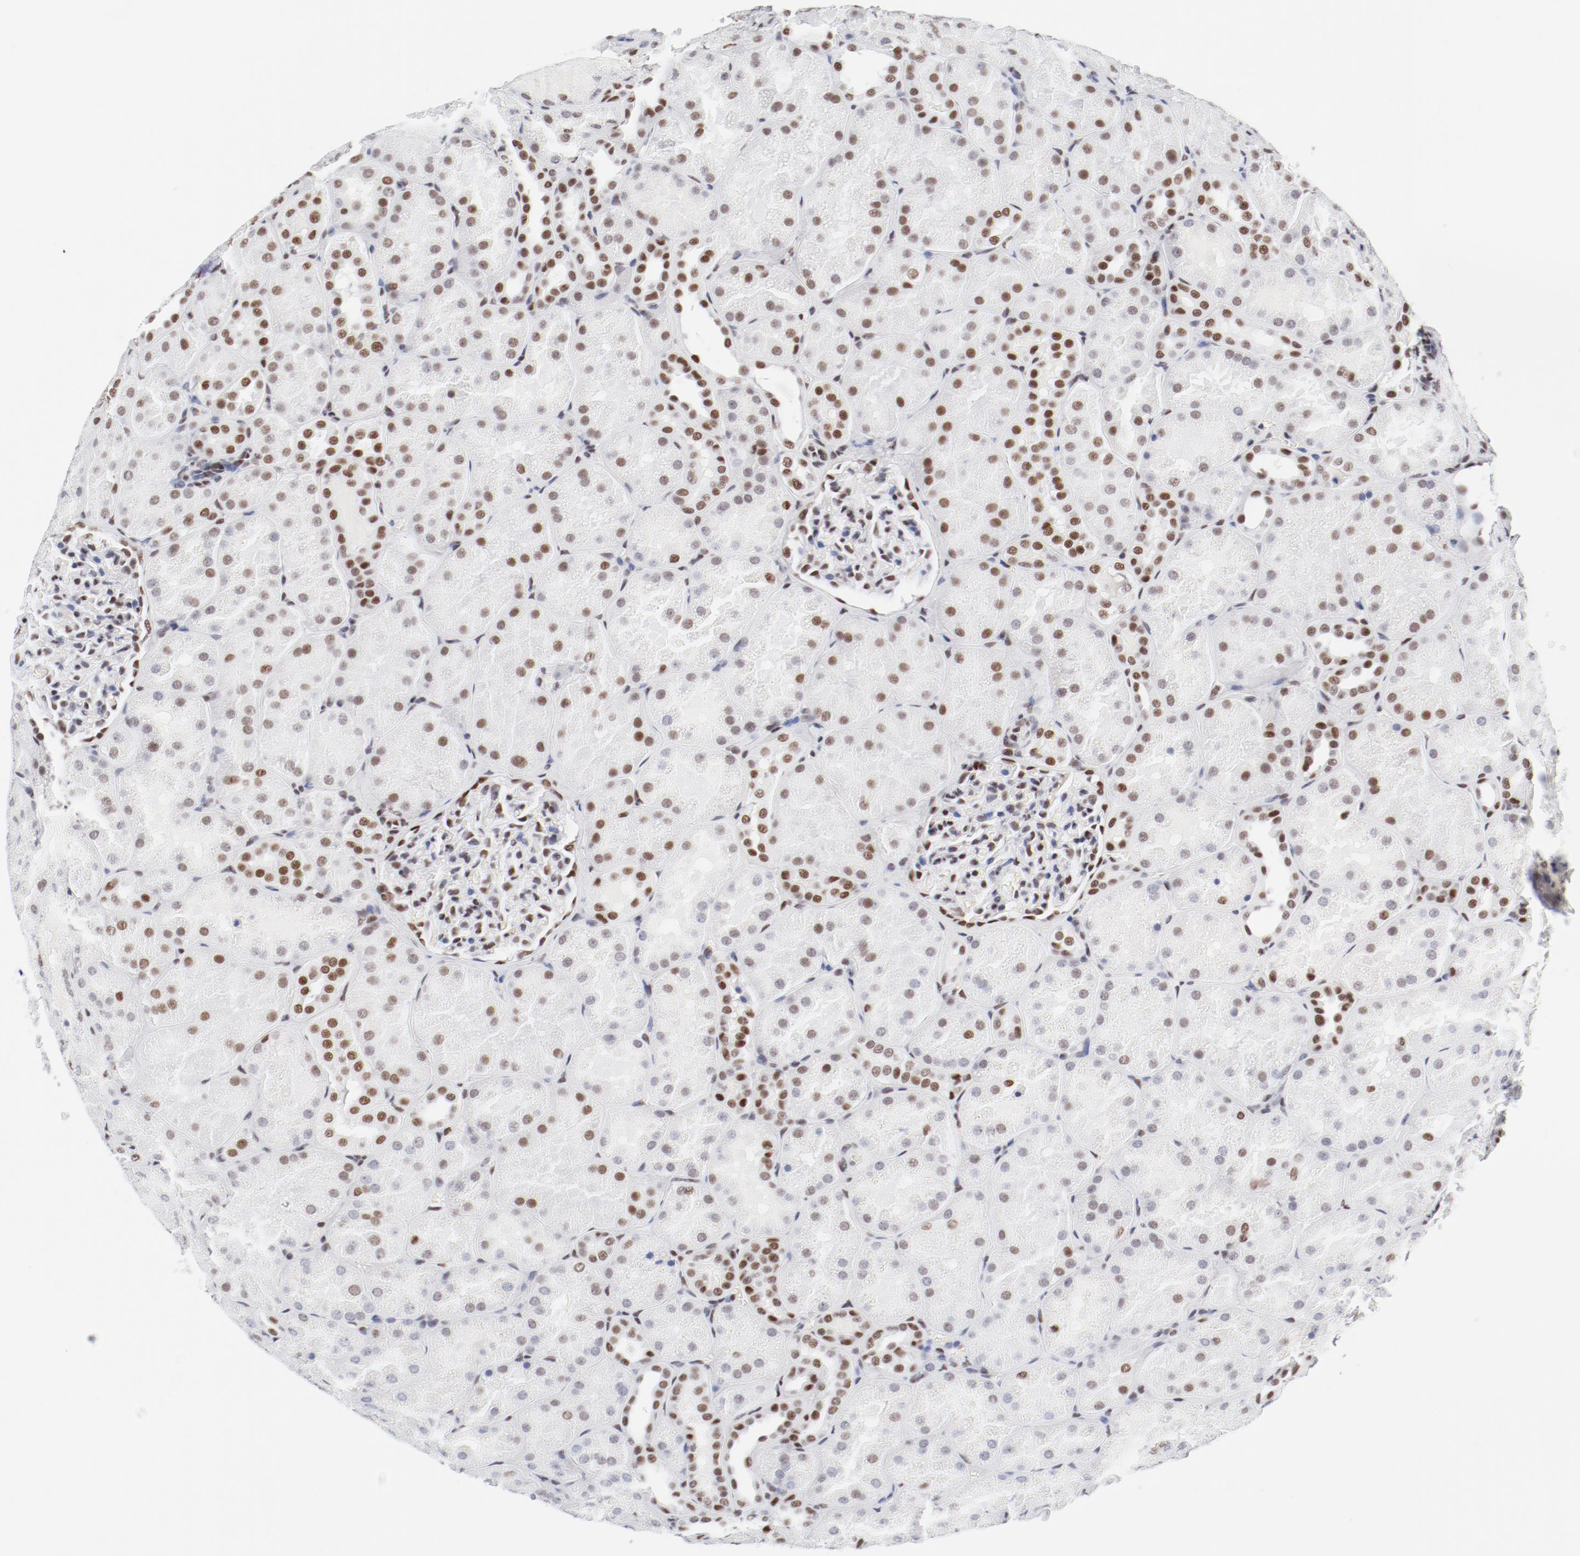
{"staining": {"intensity": "moderate", "quantity": "<25%", "location": "nuclear"}, "tissue": "kidney", "cell_type": "Cells in glomeruli", "image_type": "normal", "snomed": [{"axis": "morphology", "description": "Normal tissue, NOS"}, {"axis": "topography", "description": "Kidney"}], "caption": "A high-resolution image shows immunohistochemistry staining of benign kidney, which reveals moderate nuclear expression in approximately <25% of cells in glomeruli. (IHC, brightfield microscopy, high magnification).", "gene": "ATF2", "patient": {"sex": "male", "age": 28}}